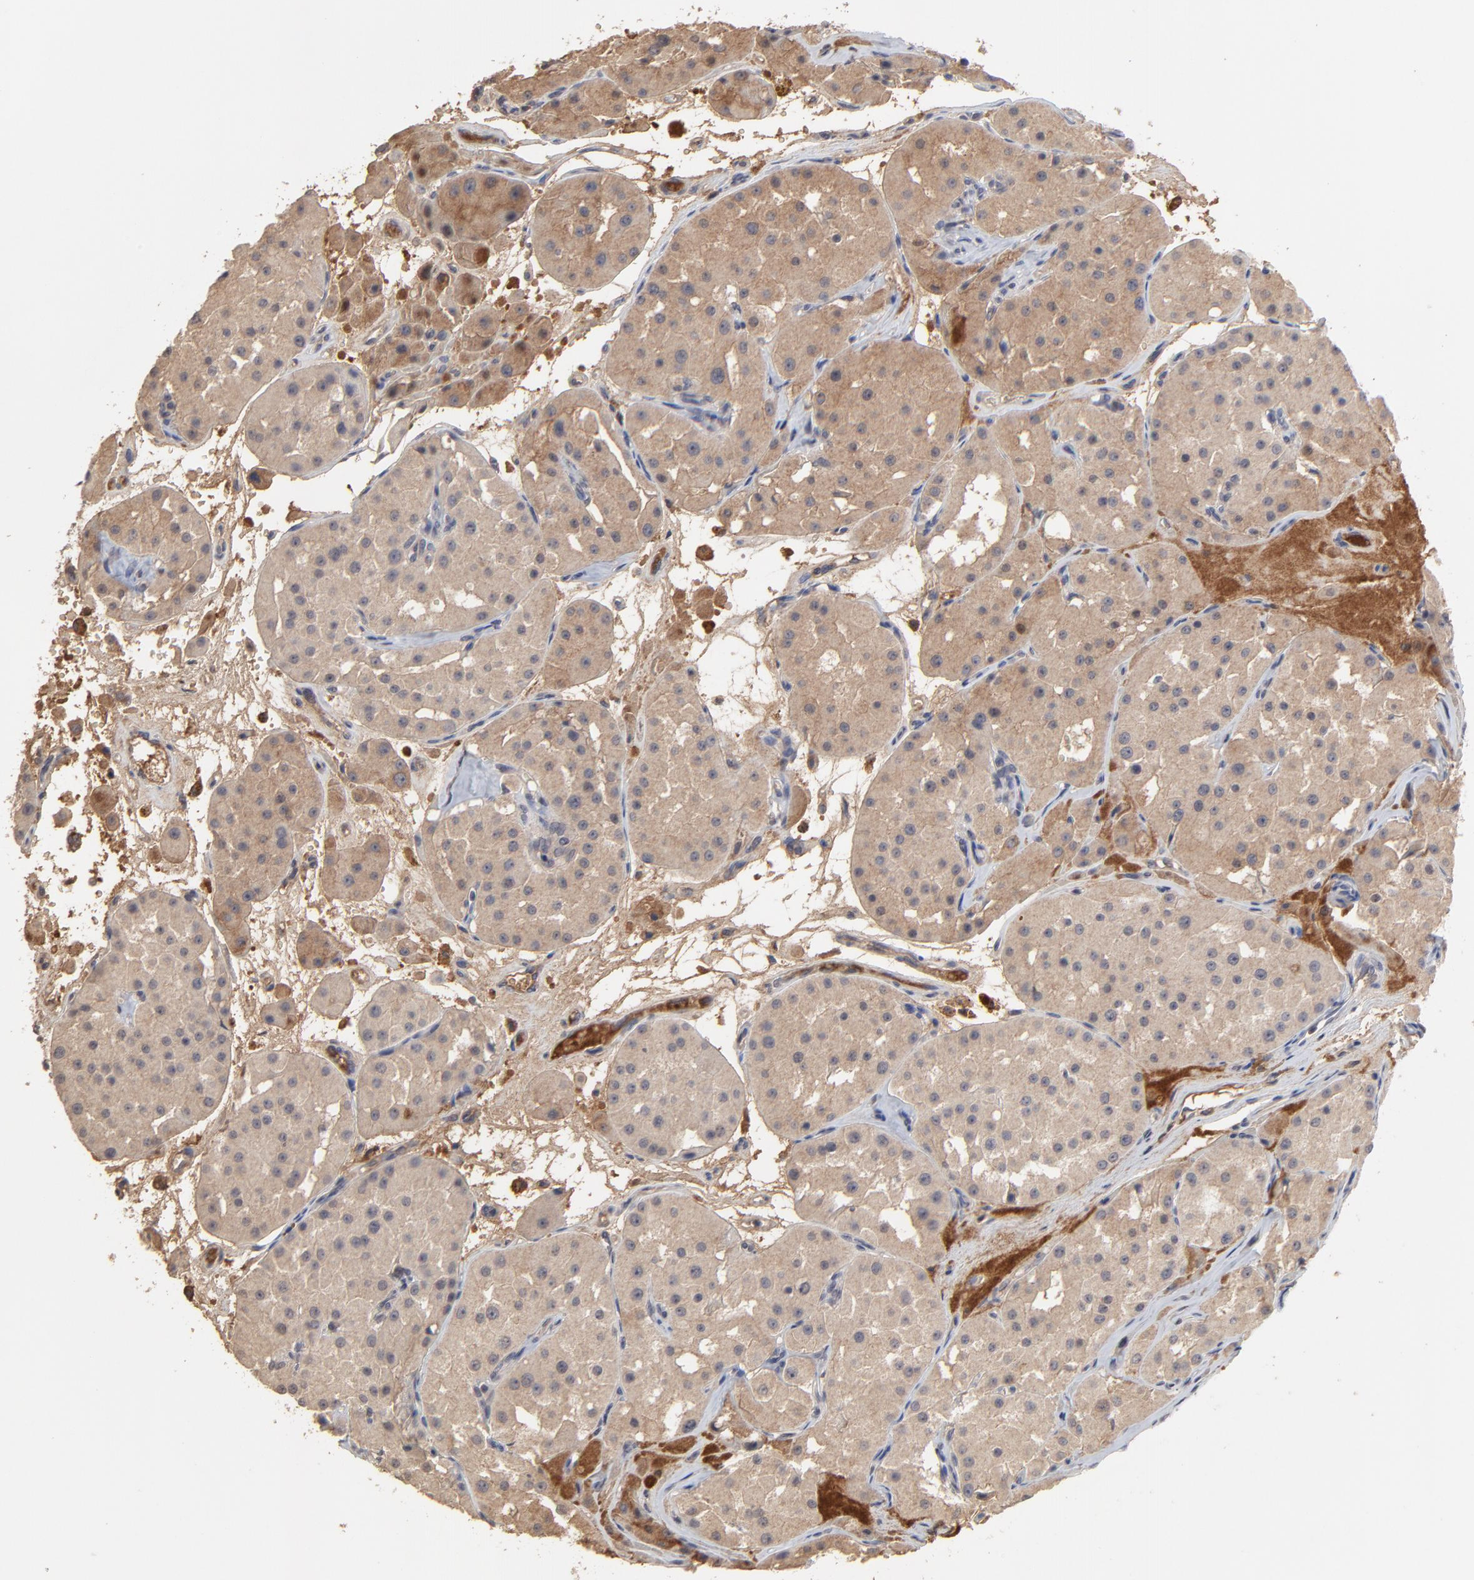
{"staining": {"intensity": "moderate", "quantity": ">75%", "location": "cytoplasmic/membranous"}, "tissue": "renal cancer", "cell_type": "Tumor cells", "image_type": "cancer", "snomed": [{"axis": "morphology", "description": "Adenocarcinoma, uncertain malignant potential"}, {"axis": "topography", "description": "Kidney"}], "caption": "There is medium levels of moderate cytoplasmic/membranous positivity in tumor cells of renal adenocarcinoma,  uncertain malignant potential, as demonstrated by immunohistochemical staining (brown color).", "gene": "VPREB3", "patient": {"sex": "male", "age": 63}}